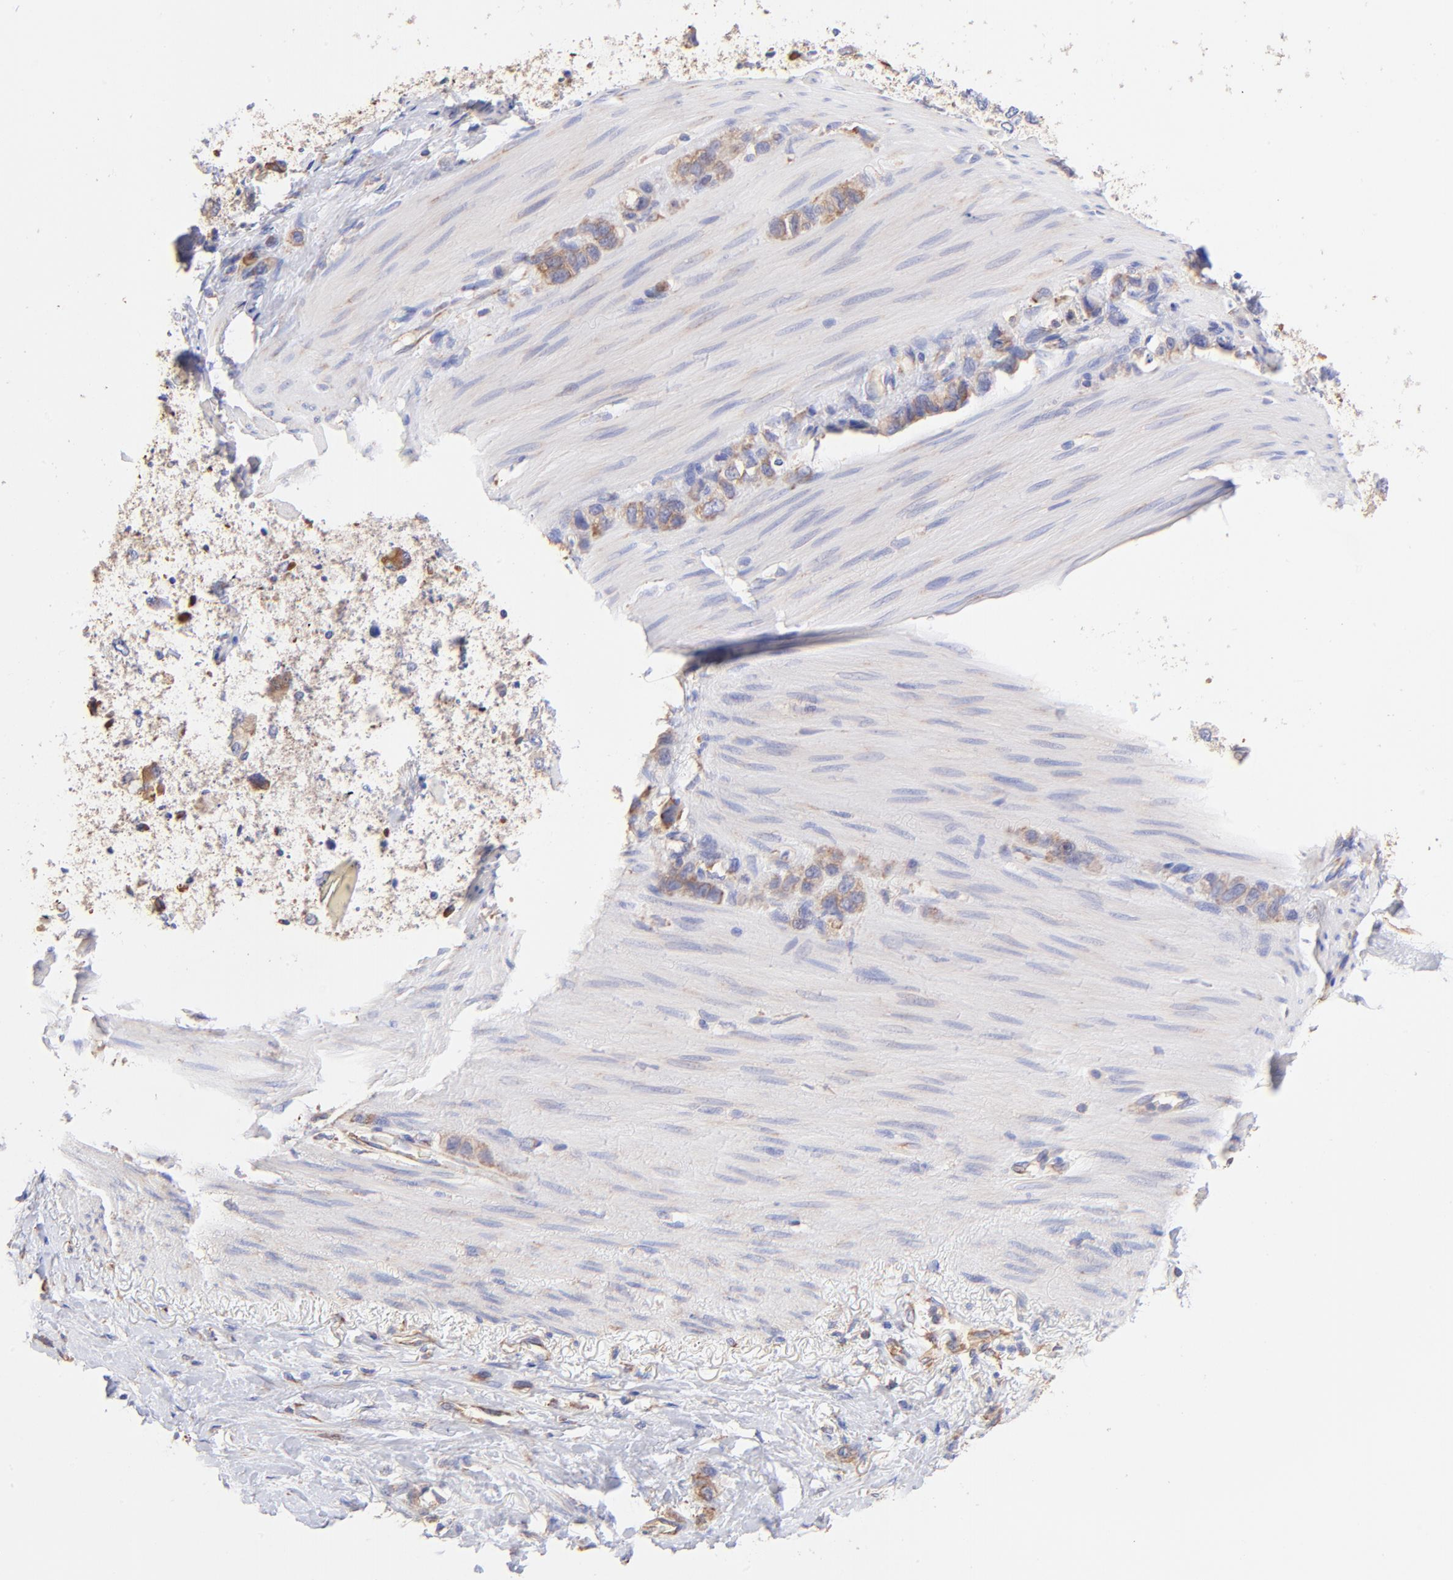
{"staining": {"intensity": "moderate", "quantity": "25%-75%", "location": "cytoplasmic/membranous"}, "tissue": "stomach cancer", "cell_type": "Tumor cells", "image_type": "cancer", "snomed": [{"axis": "morphology", "description": "Normal tissue, NOS"}, {"axis": "morphology", "description": "Adenocarcinoma, NOS"}, {"axis": "morphology", "description": "Adenocarcinoma, High grade"}, {"axis": "topography", "description": "Stomach, upper"}, {"axis": "topography", "description": "Stomach"}], "caption": "Brown immunohistochemical staining in stomach cancer reveals moderate cytoplasmic/membranous expression in approximately 25%-75% of tumor cells.", "gene": "RPL30", "patient": {"sex": "female", "age": 65}}